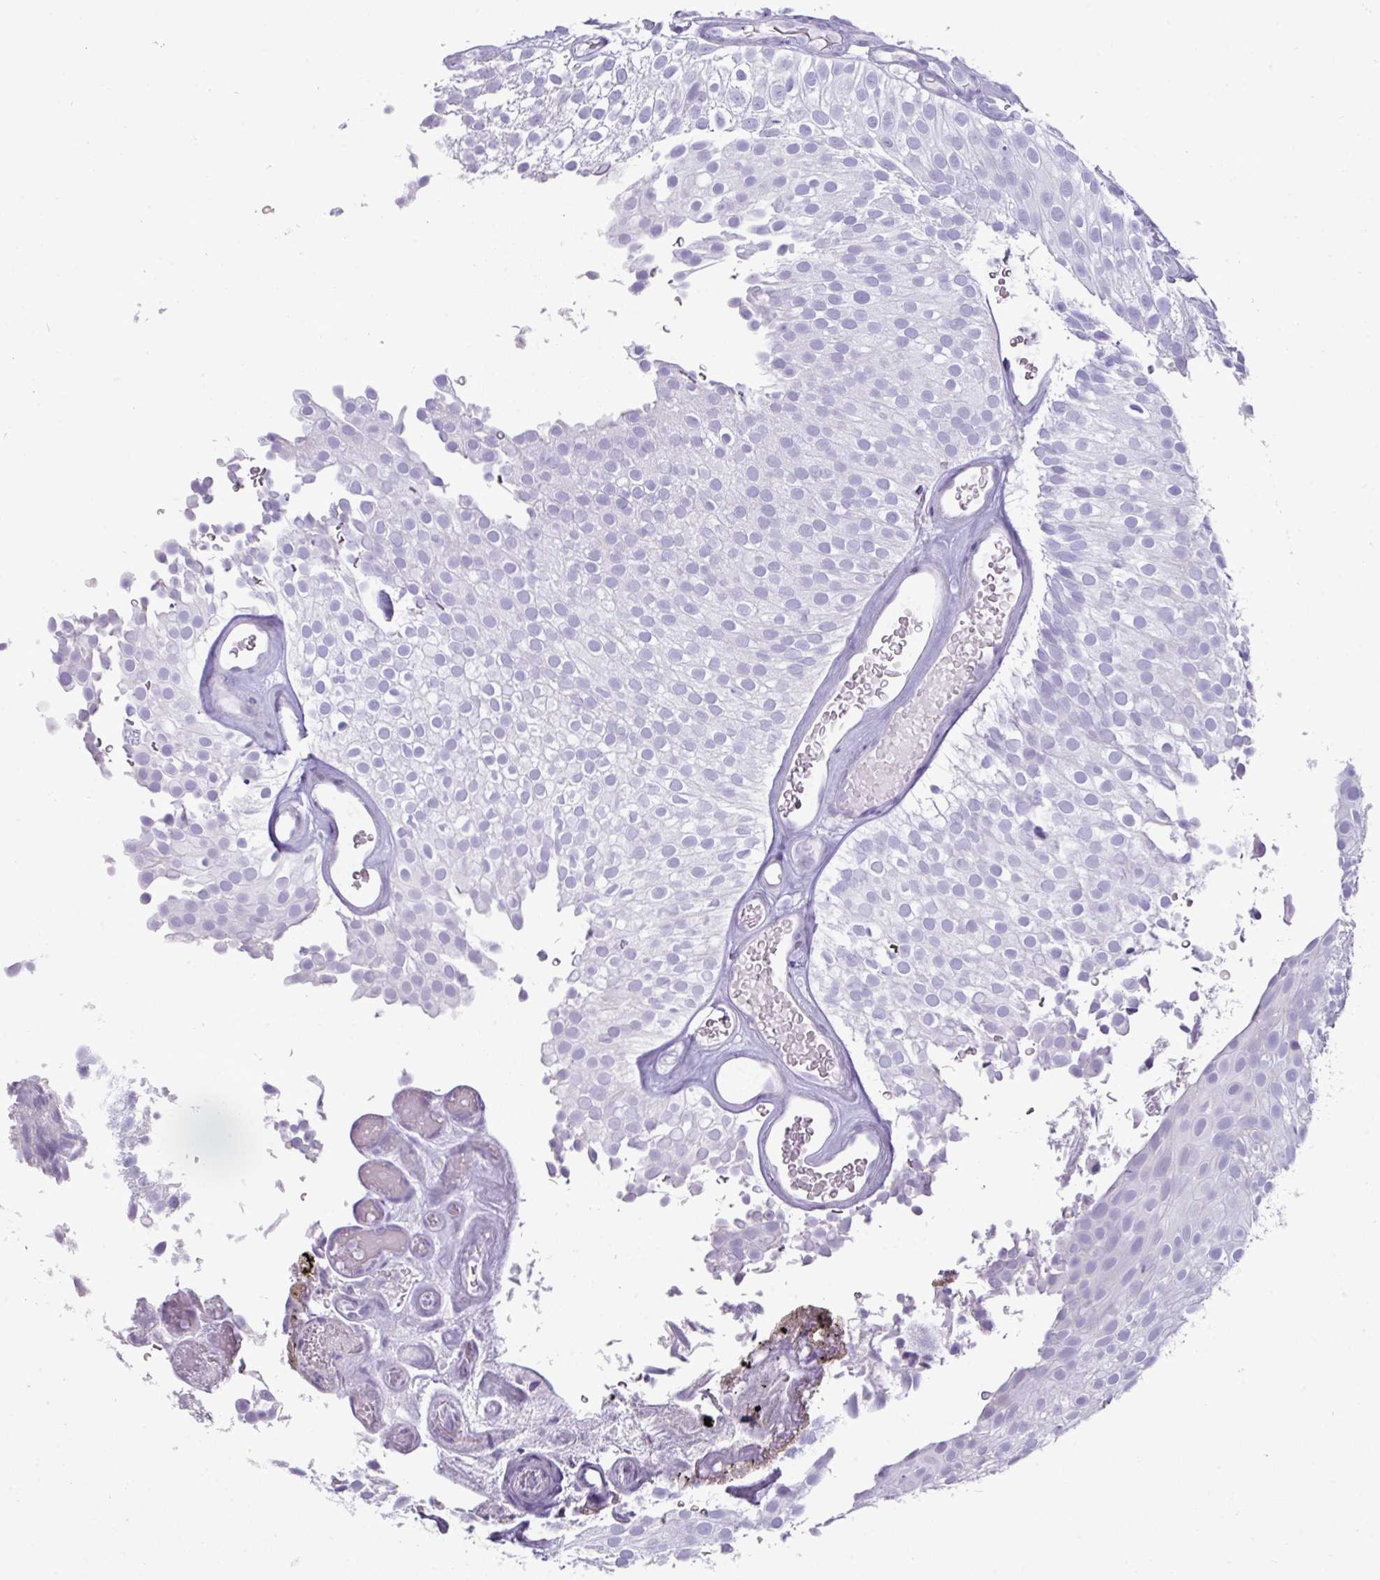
{"staining": {"intensity": "negative", "quantity": "none", "location": "none"}, "tissue": "urothelial cancer", "cell_type": "Tumor cells", "image_type": "cancer", "snomed": [{"axis": "morphology", "description": "Urothelial carcinoma, Low grade"}, {"axis": "topography", "description": "Urinary bladder"}], "caption": "Urothelial cancer was stained to show a protein in brown. There is no significant expression in tumor cells.", "gene": "GSTA3", "patient": {"sex": "male", "age": 78}}